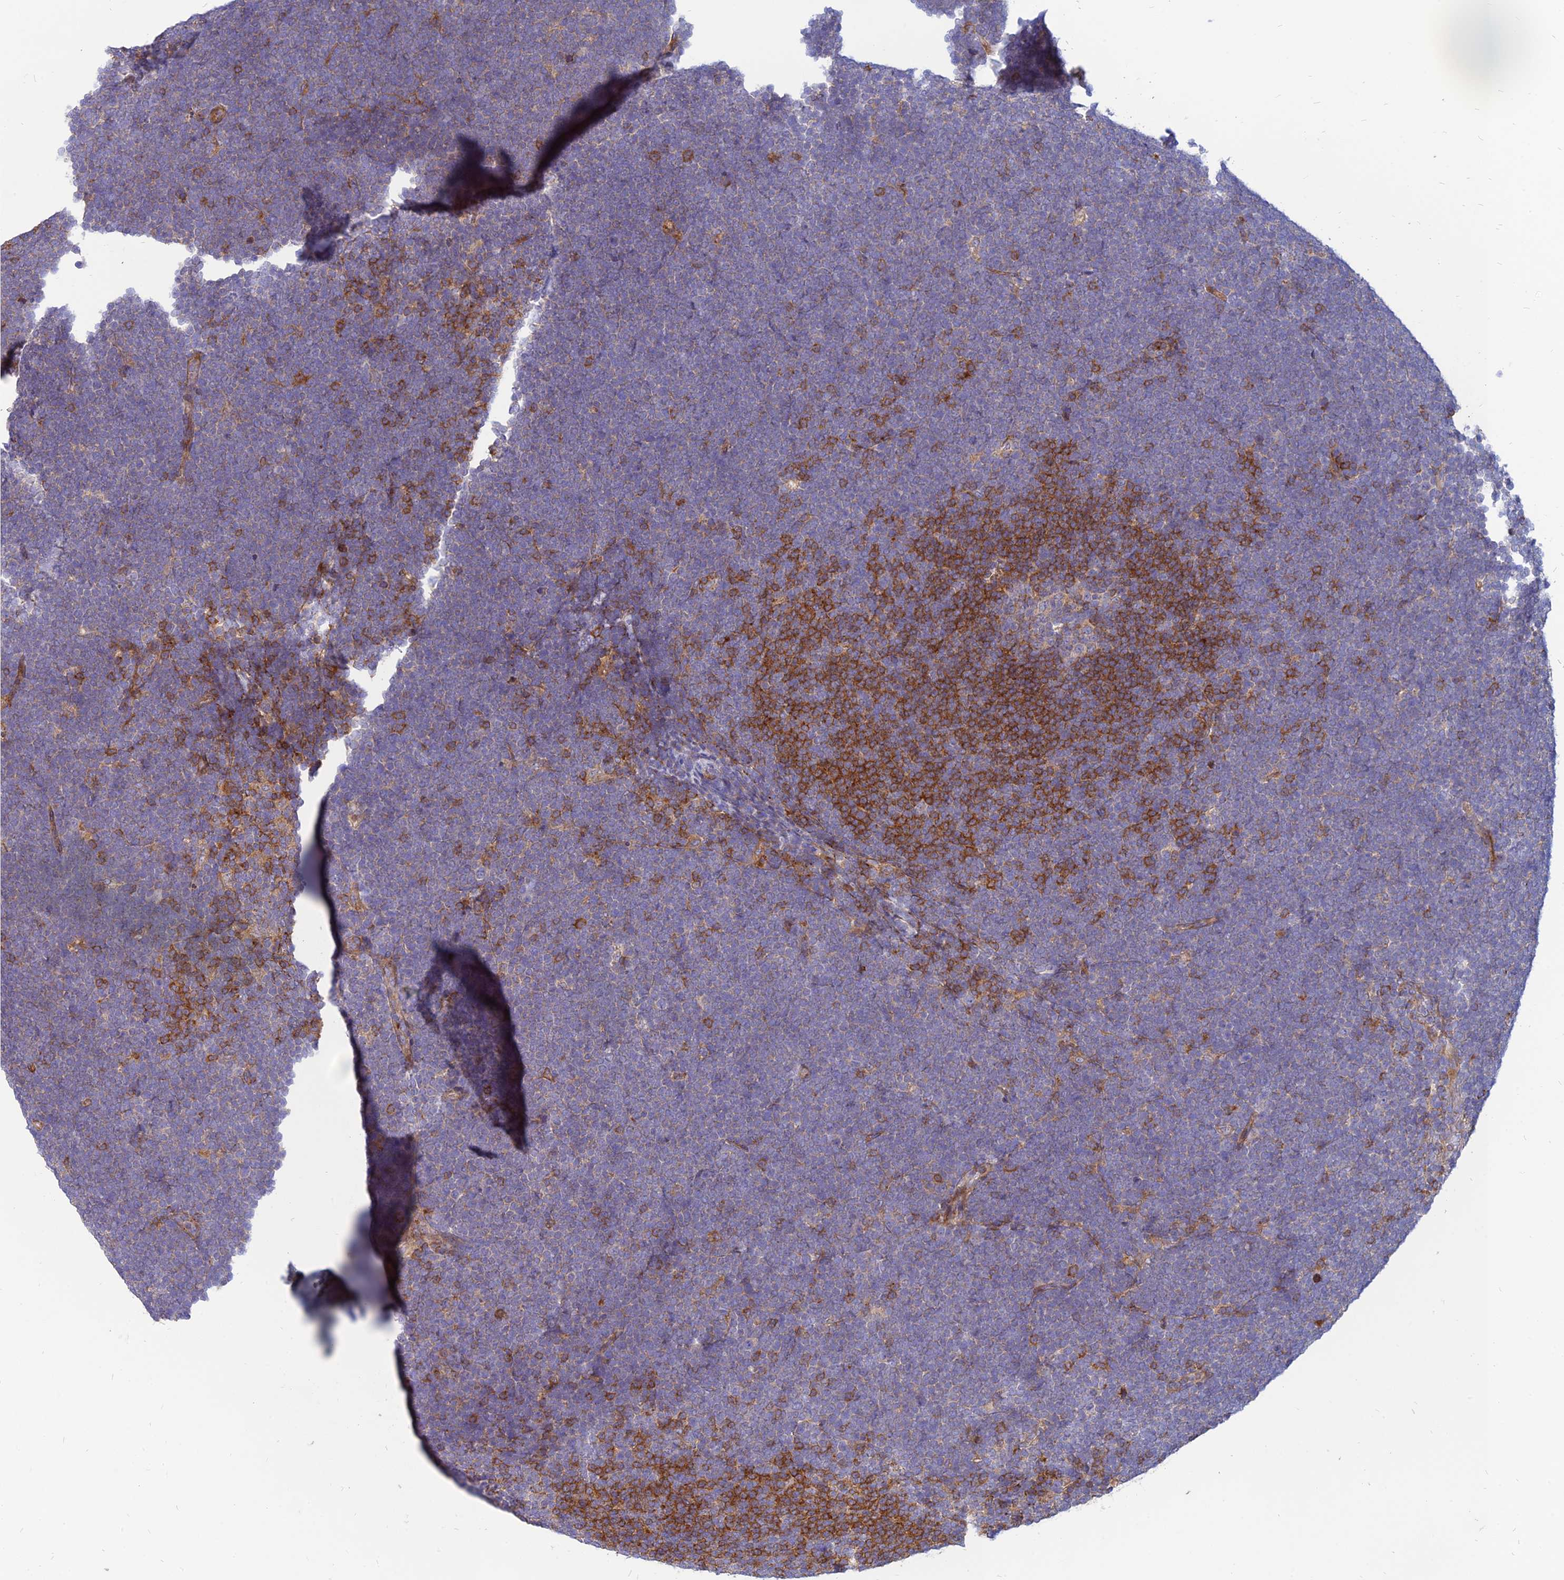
{"staining": {"intensity": "moderate", "quantity": "<25%", "location": "cytoplasmic/membranous"}, "tissue": "lymphoma", "cell_type": "Tumor cells", "image_type": "cancer", "snomed": [{"axis": "morphology", "description": "Malignant lymphoma, non-Hodgkin's type, High grade"}, {"axis": "topography", "description": "Lymph node"}], "caption": "Protein staining displays moderate cytoplasmic/membranous expression in approximately <25% of tumor cells in high-grade malignant lymphoma, non-Hodgkin's type.", "gene": "PHKA2", "patient": {"sex": "male", "age": 13}}